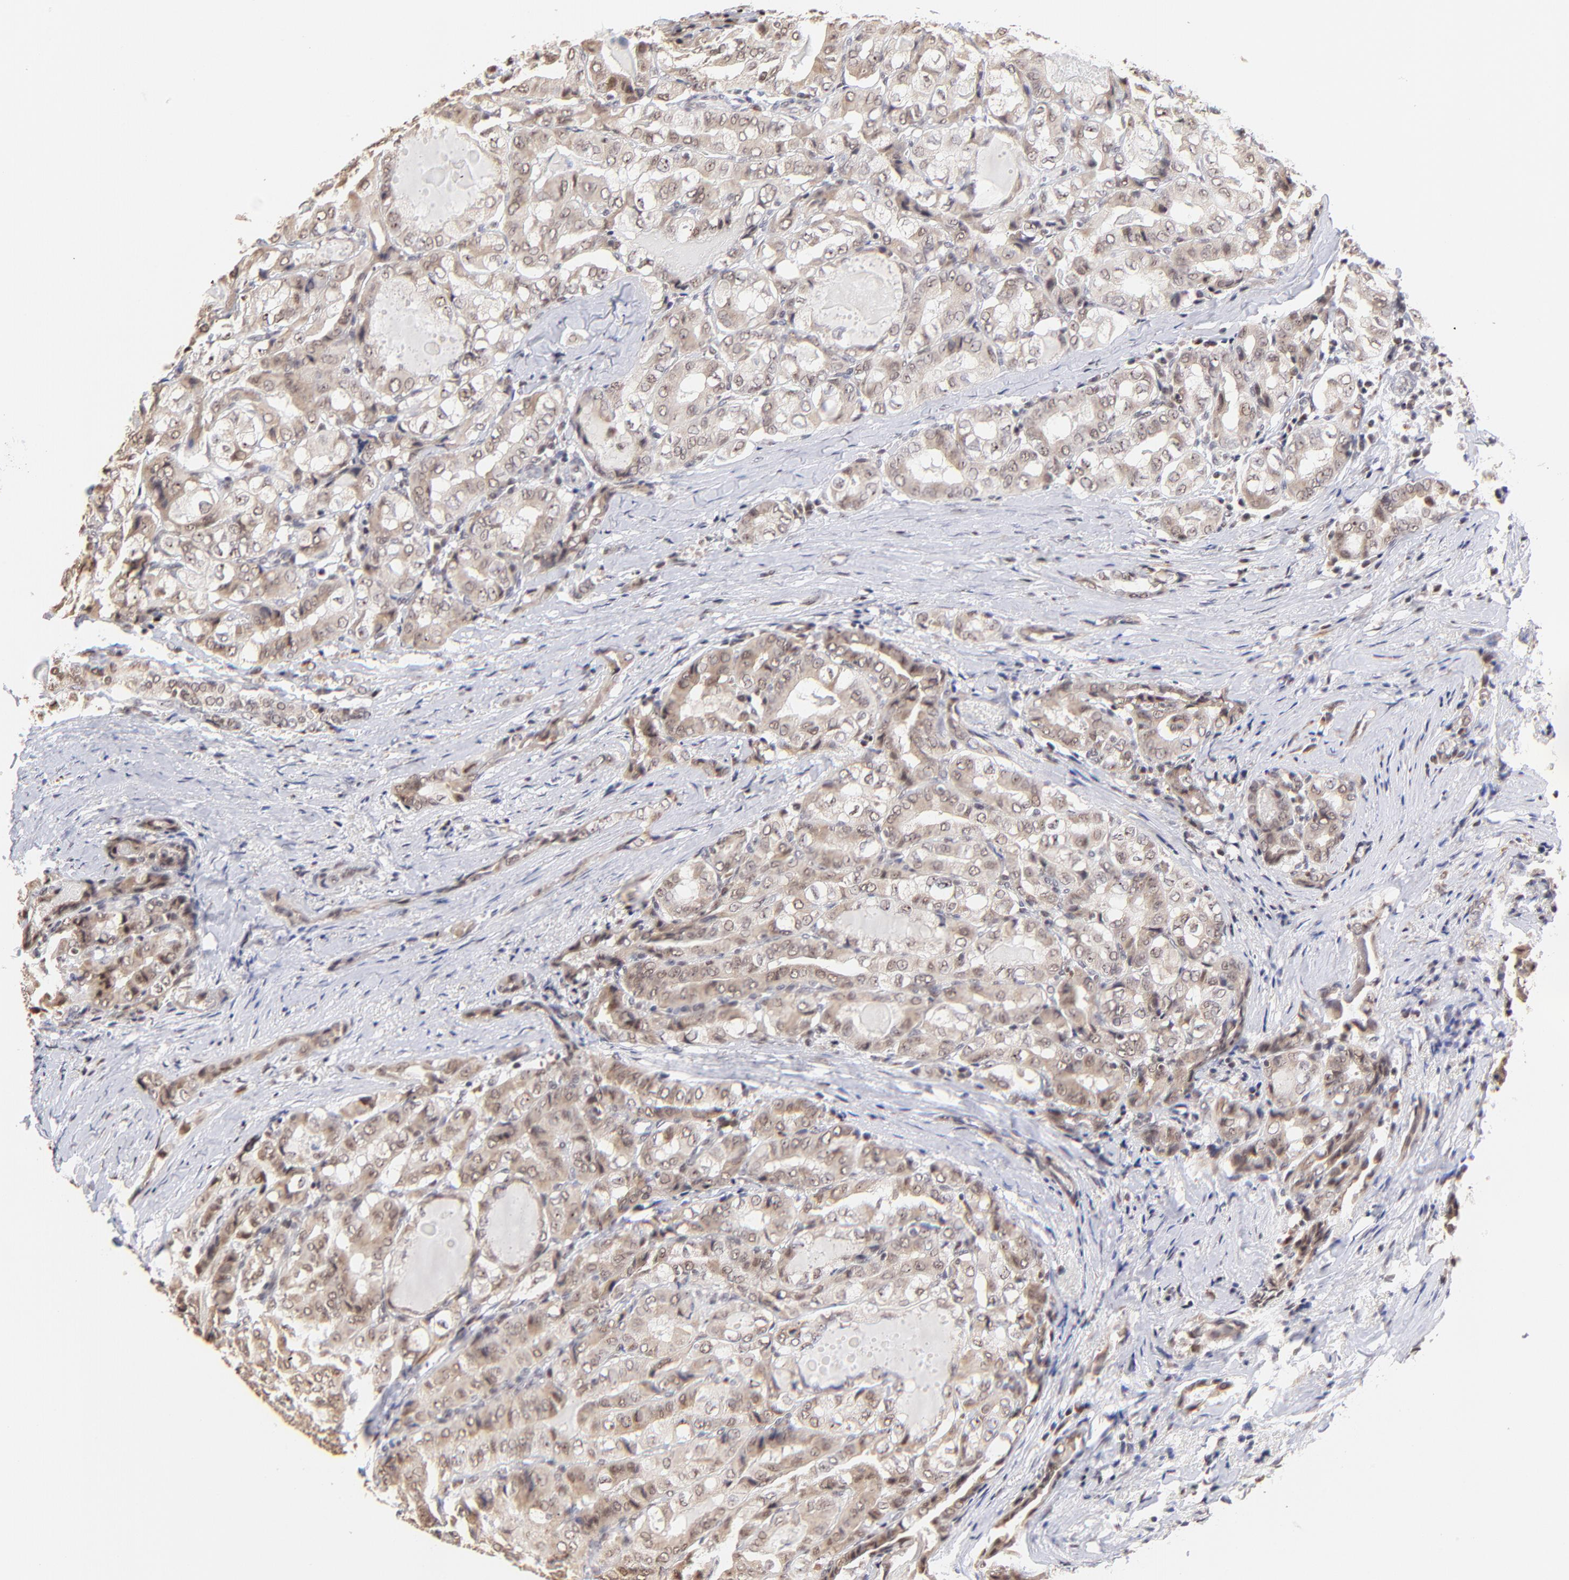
{"staining": {"intensity": "weak", "quantity": ">75%", "location": "cytoplasmic/membranous,nuclear"}, "tissue": "thyroid cancer", "cell_type": "Tumor cells", "image_type": "cancer", "snomed": [{"axis": "morphology", "description": "Papillary adenocarcinoma, NOS"}, {"axis": "topography", "description": "Thyroid gland"}], "caption": "A micrograph showing weak cytoplasmic/membranous and nuclear staining in about >75% of tumor cells in papillary adenocarcinoma (thyroid), as visualized by brown immunohistochemical staining.", "gene": "ZNF670", "patient": {"sex": "female", "age": 71}}